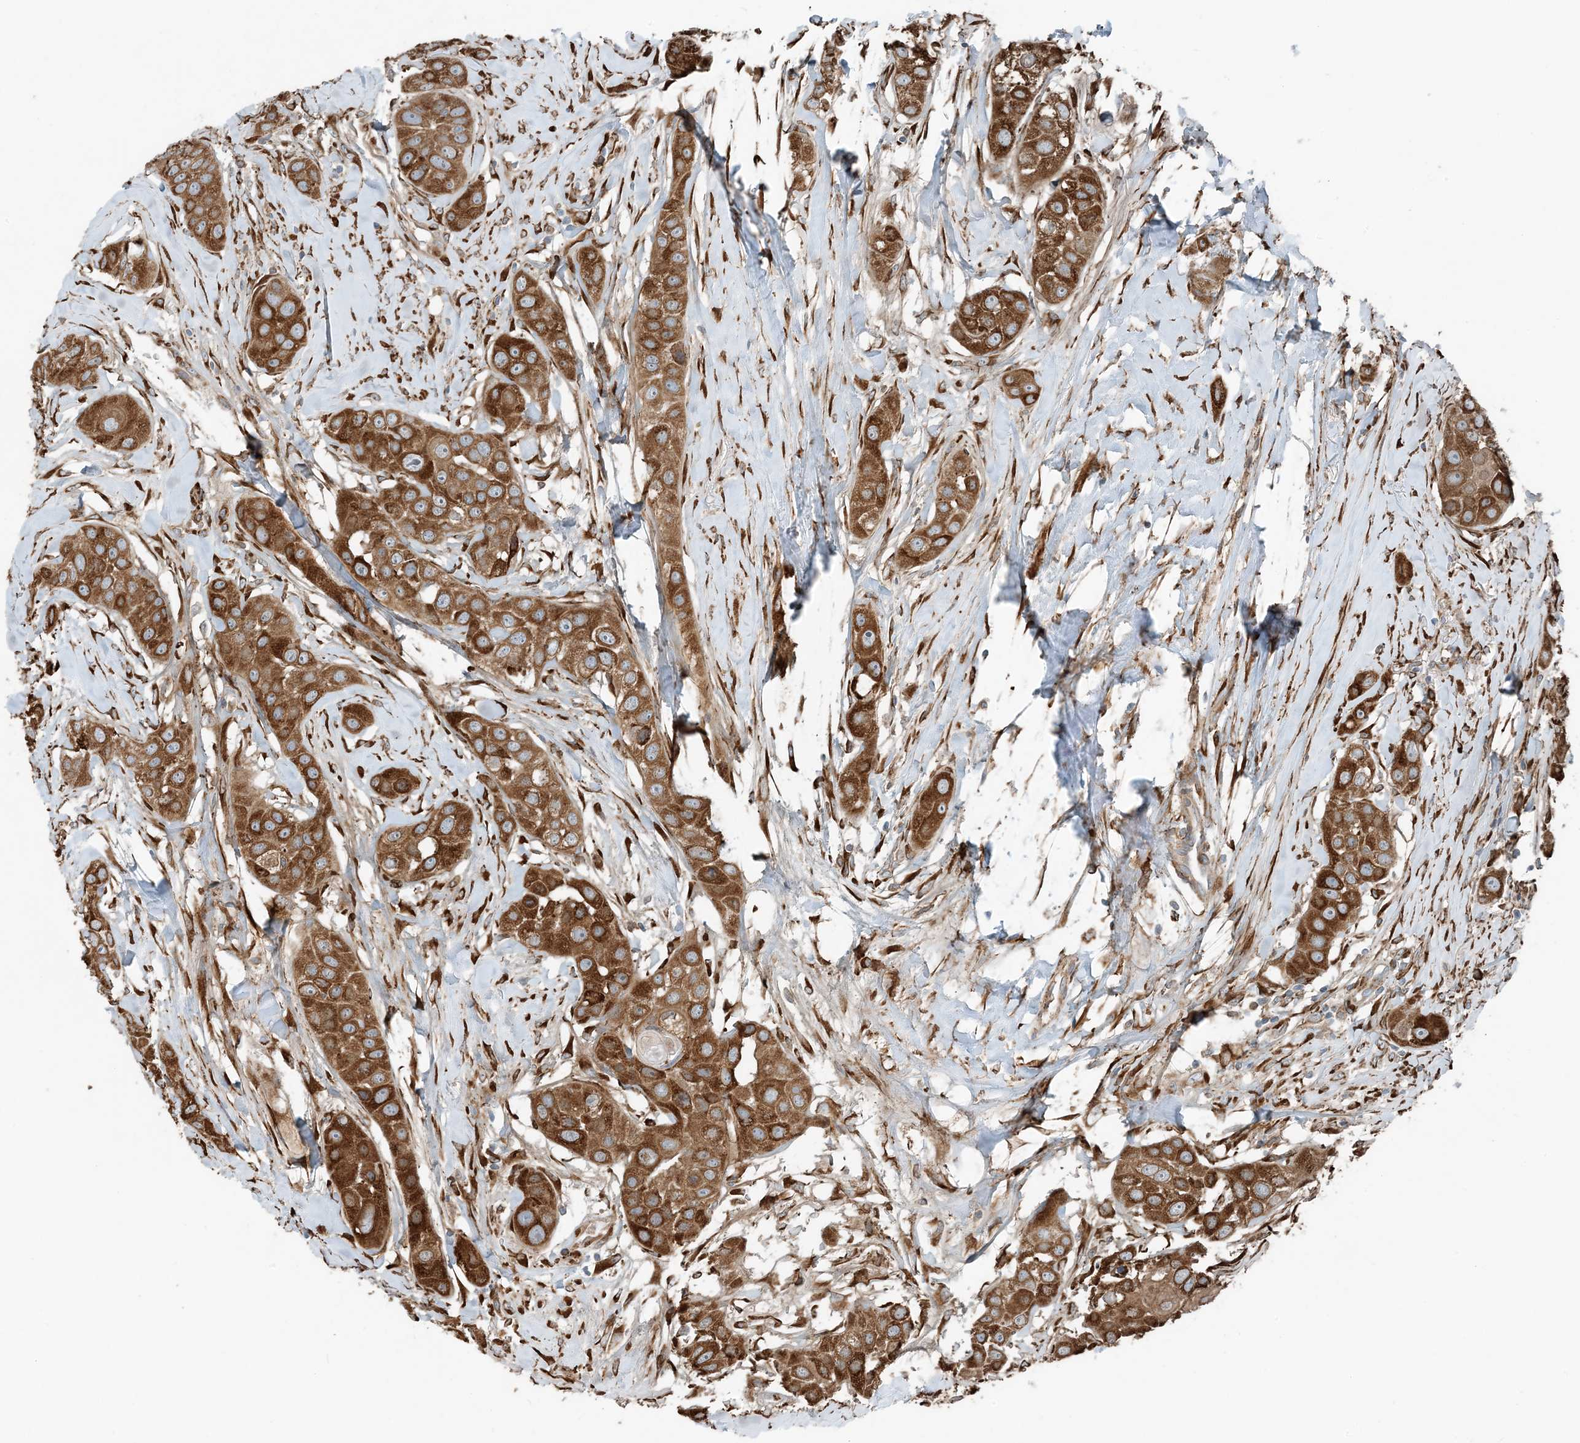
{"staining": {"intensity": "strong", "quantity": ">75%", "location": "cytoplasmic/membranous"}, "tissue": "head and neck cancer", "cell_type": "Tumor cells", "image_type": "cancer", "snomed": [{"axis": "morphology", "description": "Normal tissue, NOS"}, {"axis": "morphology", "description": "Squamous cell carcinoma, NOS"}, {"axis": "topography", "description": "Skeletal muscle"}, {"axis": "topography", "description": "Head-Neck"}], "caption": "Brown immunohistochemical staining in human head and neck cancer exhibits strong cytoplasmic/membranous positivity in about >75% of tumor cells.", "gene": "CERKL", "patient": {"sex": "male", "age": 51}}